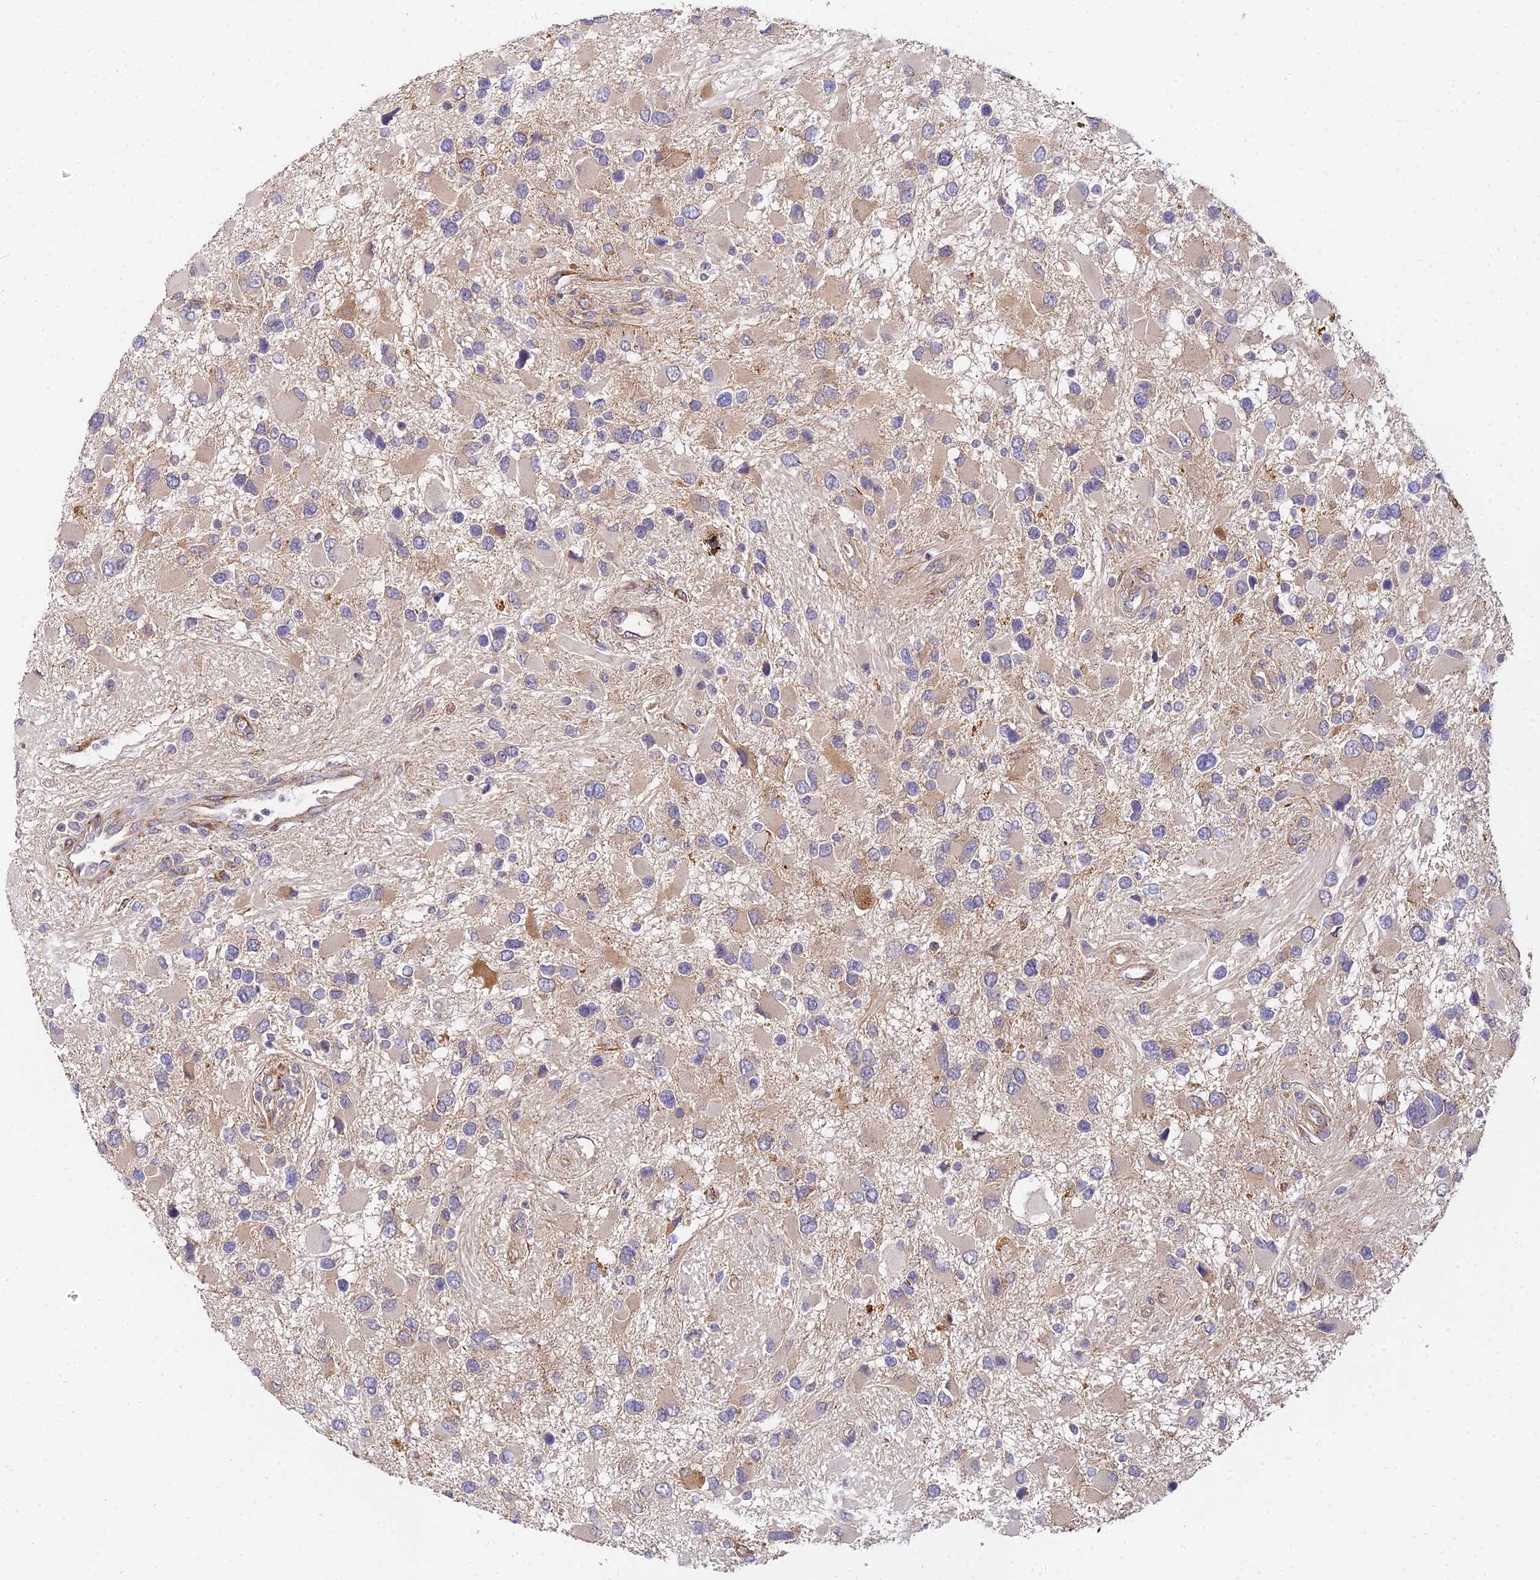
{"staining": {"intensity": "weak", "quantity": "25%-75%", "location": "cytoplasmic/membranous"}, "tissue": "glioma", "cell_type": "Tumor cells", "image_type": "cancer", "snomed": [{"axis": "morphology", "description": "Glioma, malignant, High grade"}, {"axis": "topography", "description": "Brain"}], "caption": "Human malignant glioma (high-grade) stained for a protein (brown) displays weak cytoplasmic/membranous positive expression in about 25%-75% of tumor cells.", "gene": "ARL8B", "patient": {"sex": "male", "age": 53}}